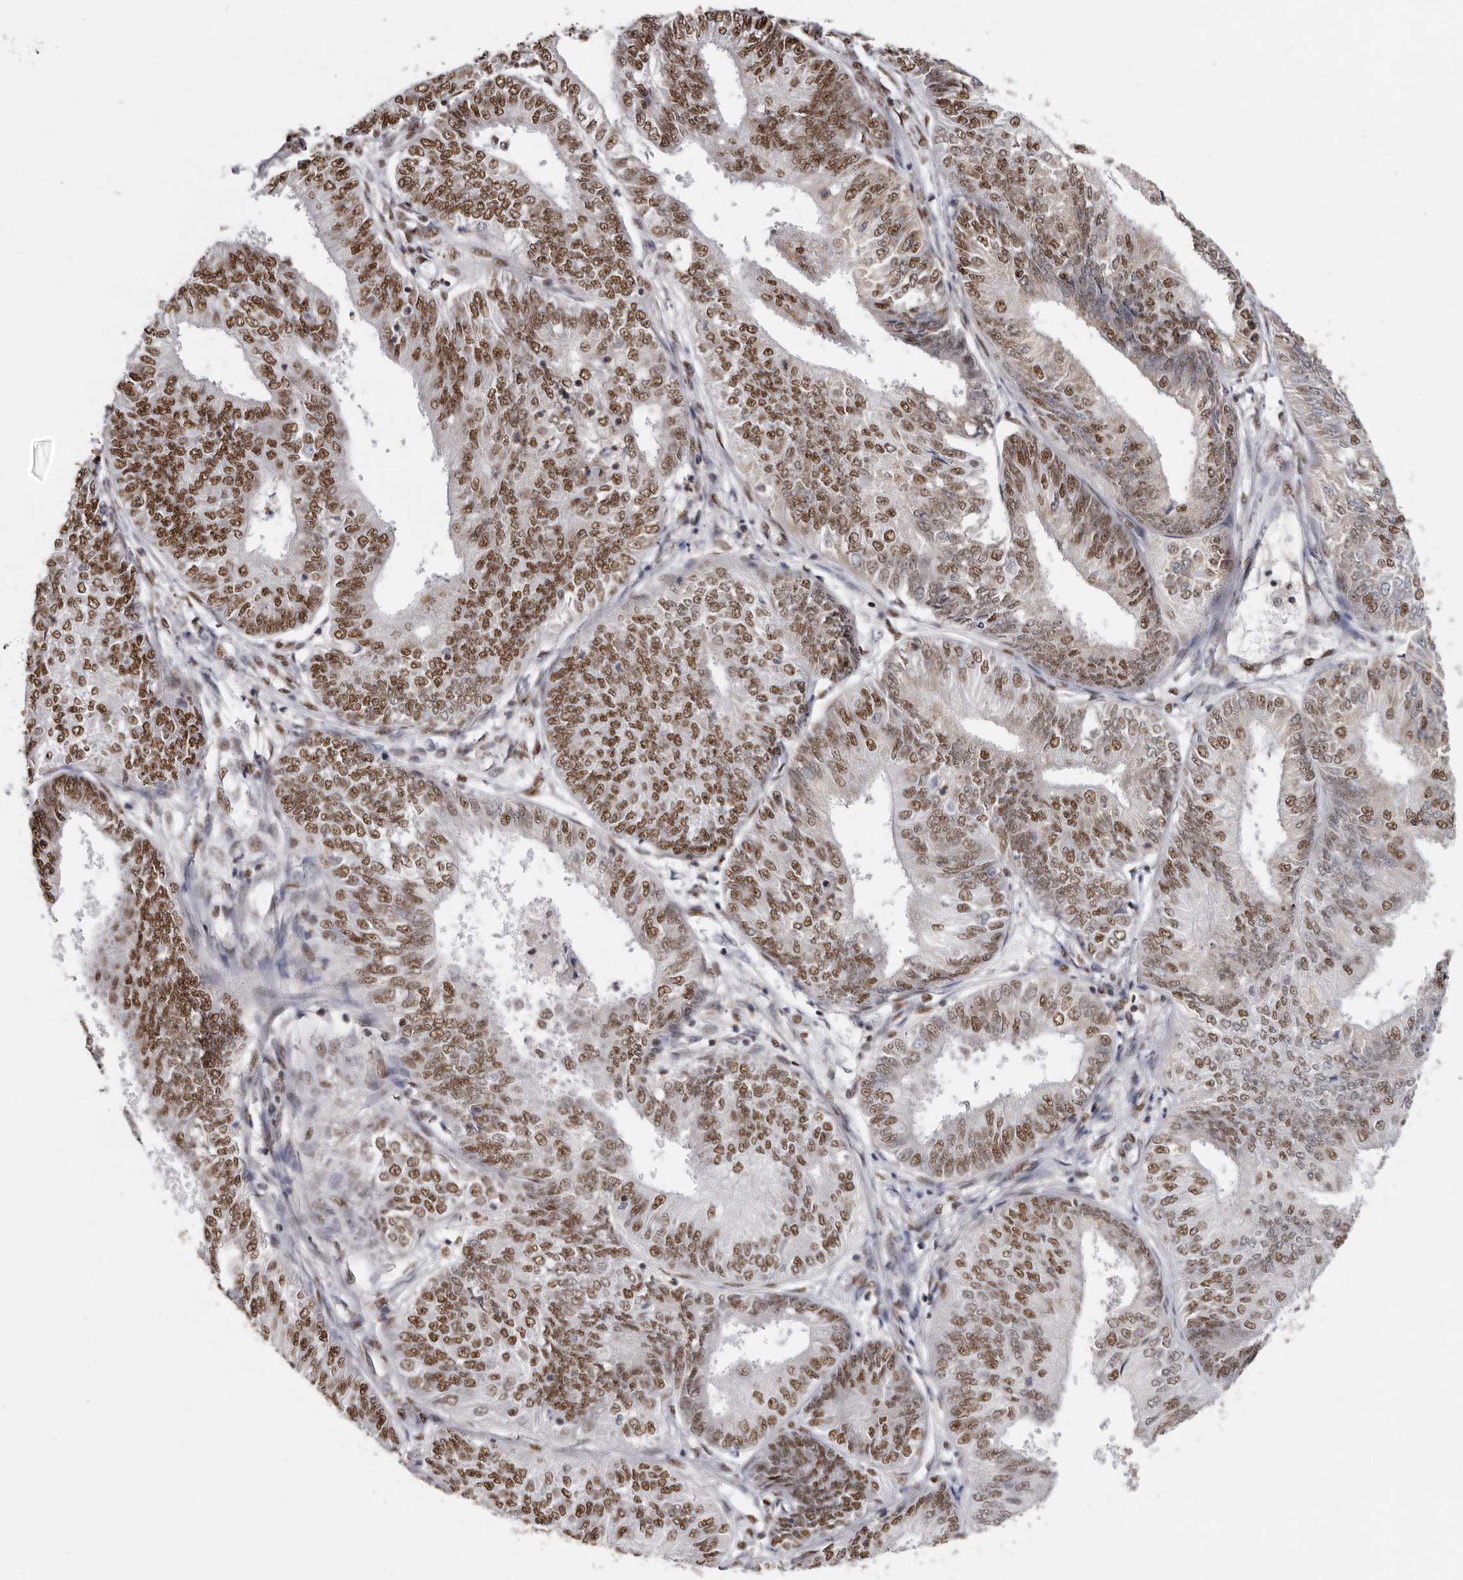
{"staining": {"intensity": "moderate", "quantity": ">75%", "location": "nuclear"}, "tissue": "endometrial cancer", "cell_type": "Tumor cells", "image_type": "cancer", "snomed": [{"axis": "morphology", "description": "Adenocarcinoma, NOS"}, {"axis": "topography", "description": "Endometrium"}], "caption": "Protein expression analysis of endometrial cancer (adenocarcinoma) exhibits moderate nuclear expression in approximately >75% of tumor cells.", "gene": "SCAF4", "patient": {"sex": "female", "age": 58}}